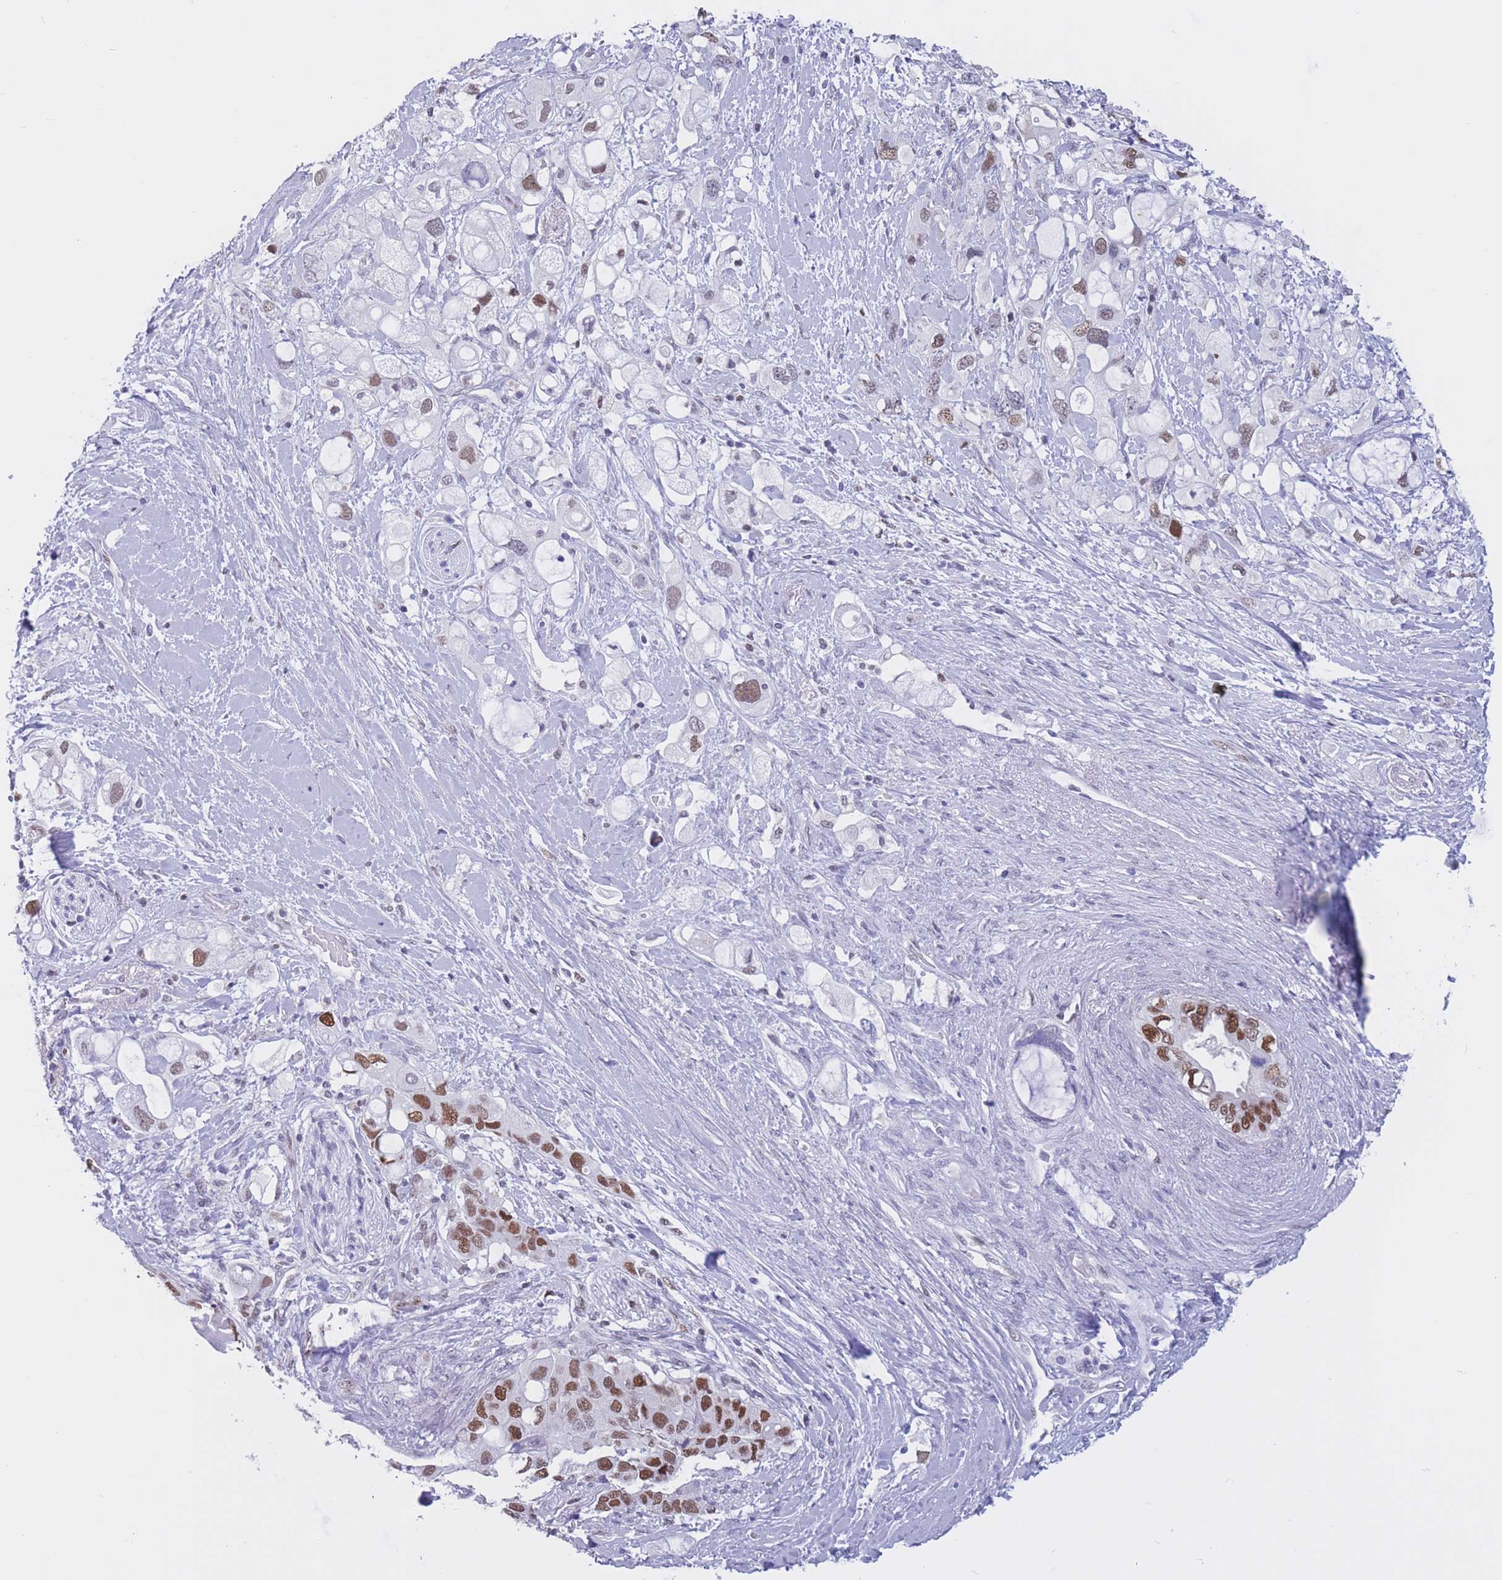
{"staining": {"intensity": "strong", "quantity": ">75%", "location": "nuclear"}, "tissue": "pancreatic cancer", "cell_type": "Tumor cells", "image_type": "cancer", "snomed": [{"axis": "morphology", "description": "Adenocarcinoma, NOS"}, {"axis": "topography", "description": "Pancreas"}], "caption": "Strong nuclear staining is appreciated in approximately >75% of tumor cells in pancreatic cancer (adenocarcinoma). The staining was performed using DAB, with brown indicating positive protein expression. Nuclei are stained blue with hematoxylin.", "gene": "NASP", "patient": {"sex": "female", "age": 56}}